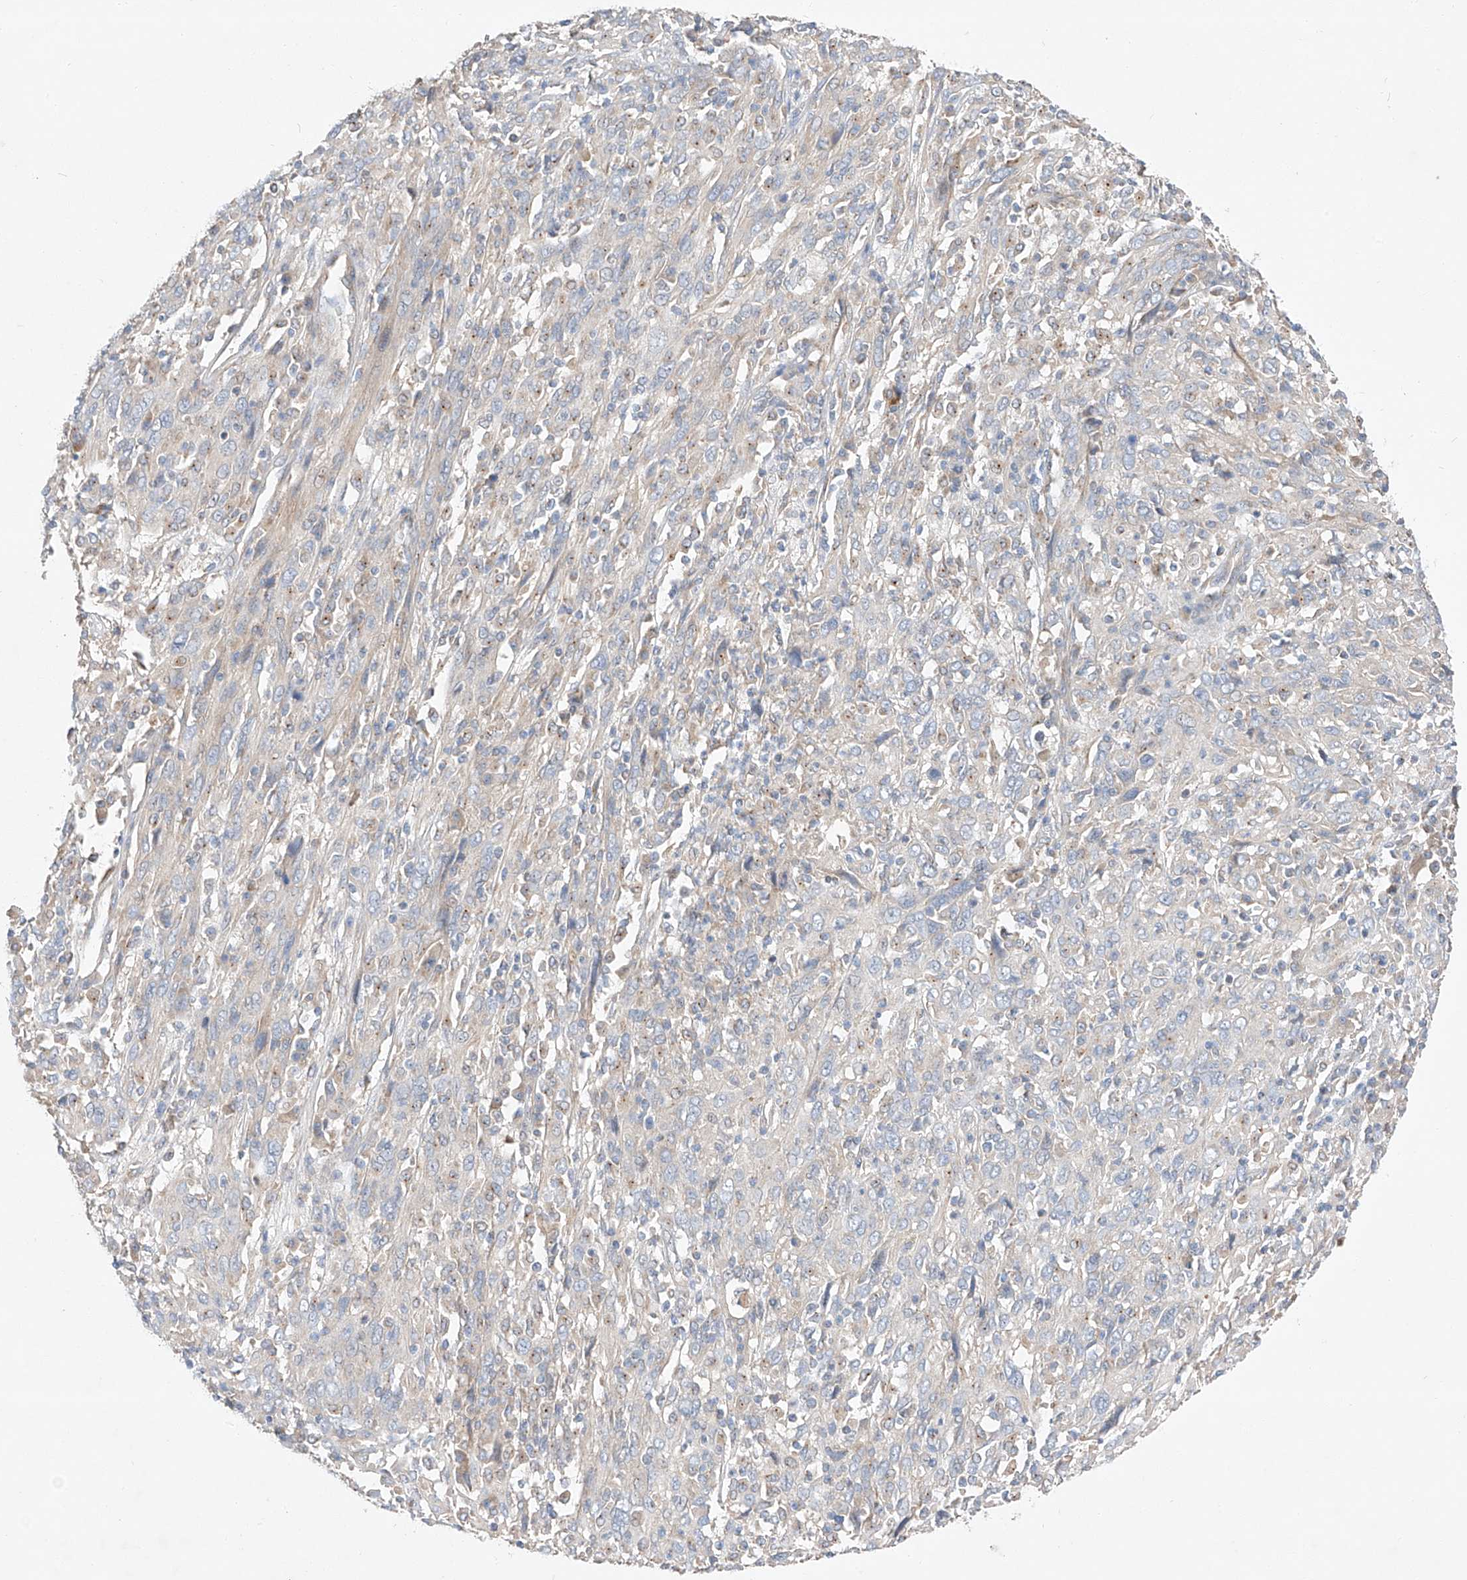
{"staining": {"intensity": "negative", "quantity": "none", "location": "none"}, "tissue": "cervical cancer", "cell_type": "Tumor cells", "image_type": "cancer", "snomed": [{"axis": "morphology", "description": "Squamous cell carcinoma, NOS"}, {"axis": "topography", "description": "Cervix"}], "caption": "High magnification brightfield microscopy of cervical cancer (squamous cell carcinoma) stained with DAB (brown) and counterstained with hematoxylin (blue): tumor cells show no significant staining.", "gene": "RUSC1", "patient": {"sex": "female", "age": 46}}